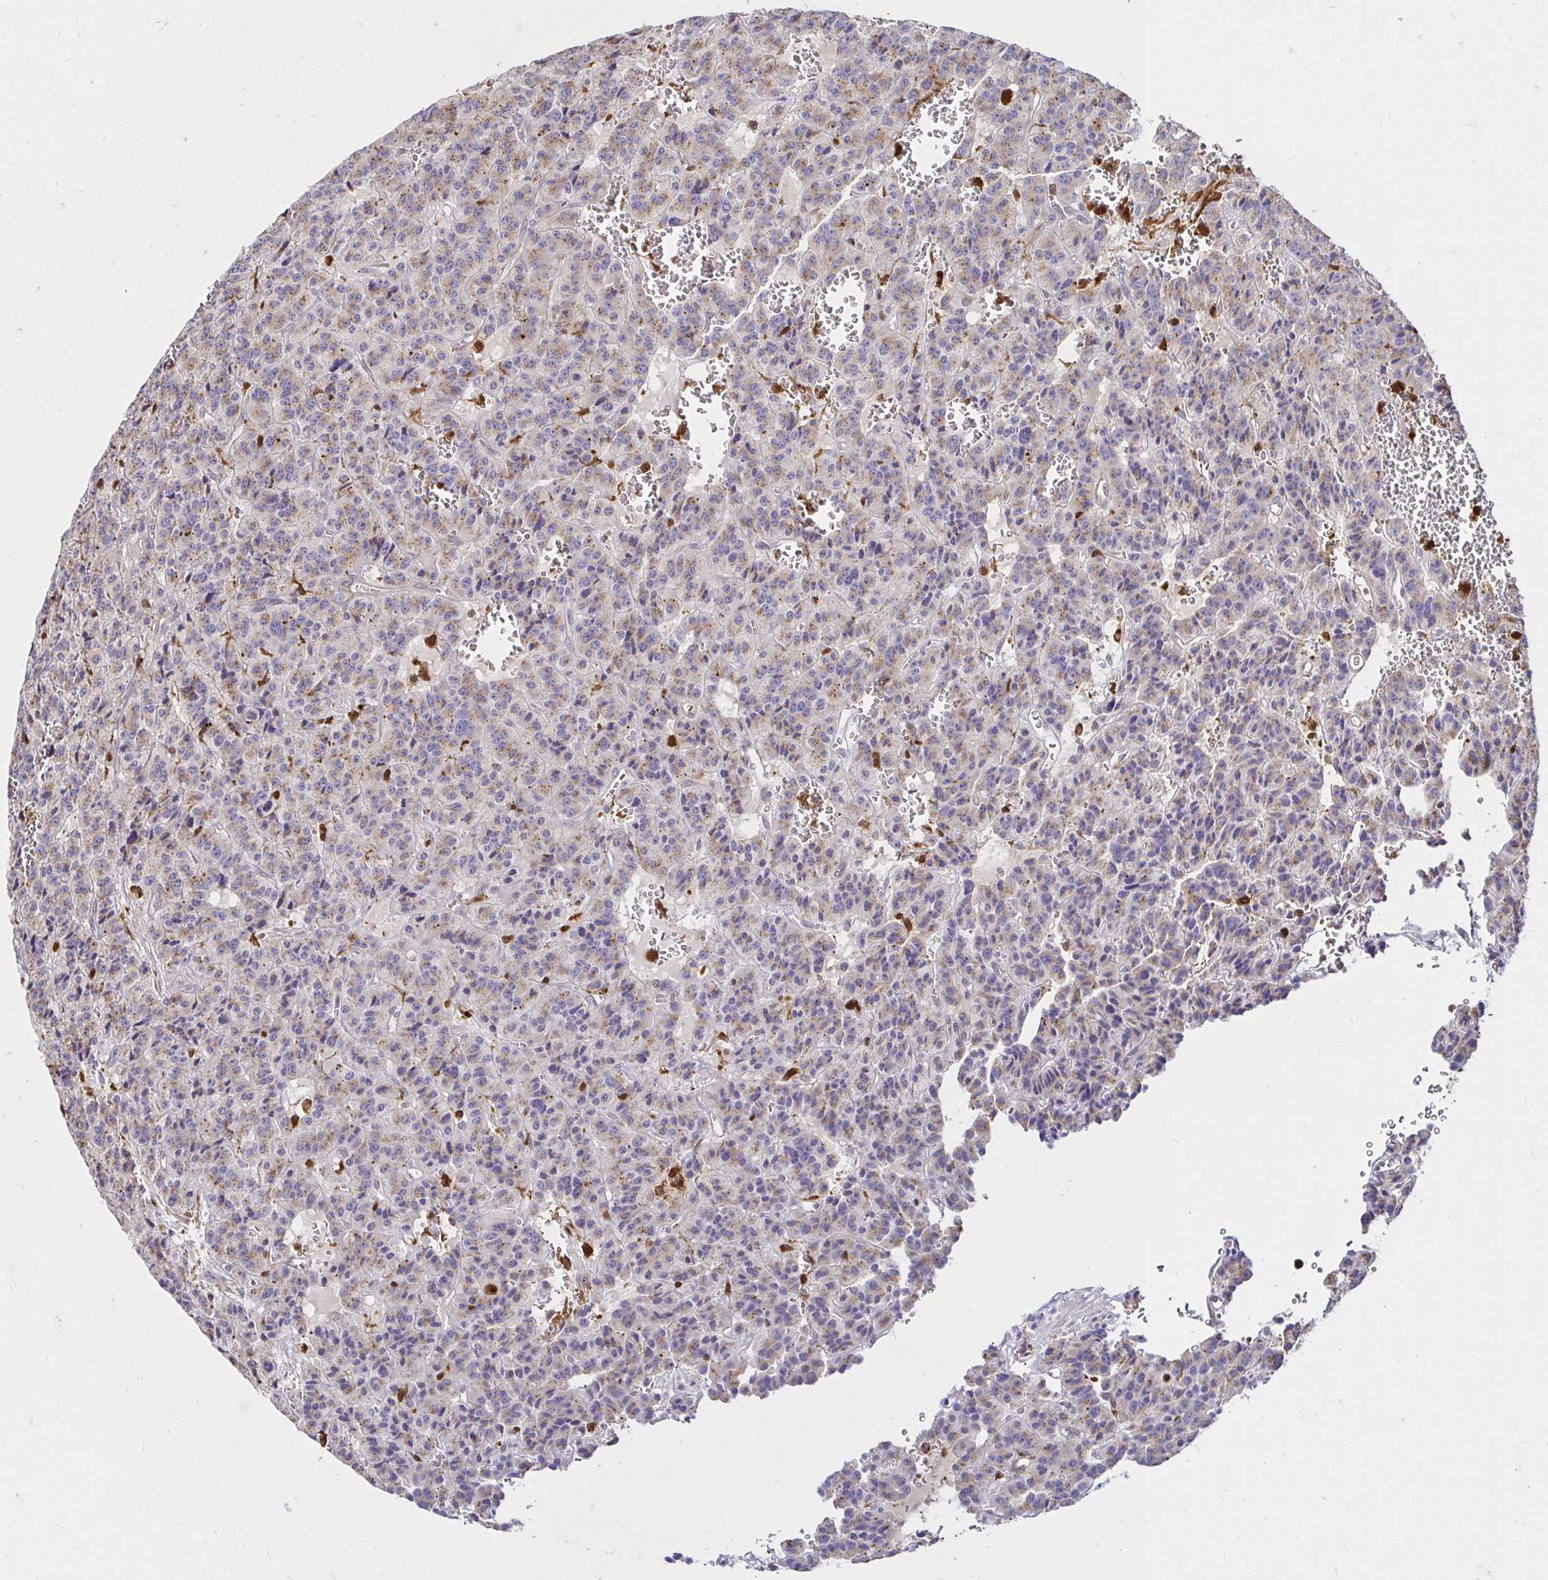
{"staining": {"intensity": "weak", "quantity": "25%-75%", "location": "cytoplasmic/membranous"}, "tissue": "carcinoid", "cell_type": "Tumor cells", "image_type": "cancer", "snomed": [{"axis": "morphology", "description": "Carcinoid, malignant, NOS"}, {"axis": "topography", "description": "Lung"}], "caption": "Carcinoid tissue displays weak cytoplasmic/membranous positivity in approximately 25%-75% of tumor cells, visualized by immunohistochemistry. Using DAB (3,3'-diaminobenzidine) (brown) and hematoxylin (blue) stains, captured at high magnification using brightfield microscopy.", "gene": "PYCARD", "patient": {"sex": "female", "age": 71}}